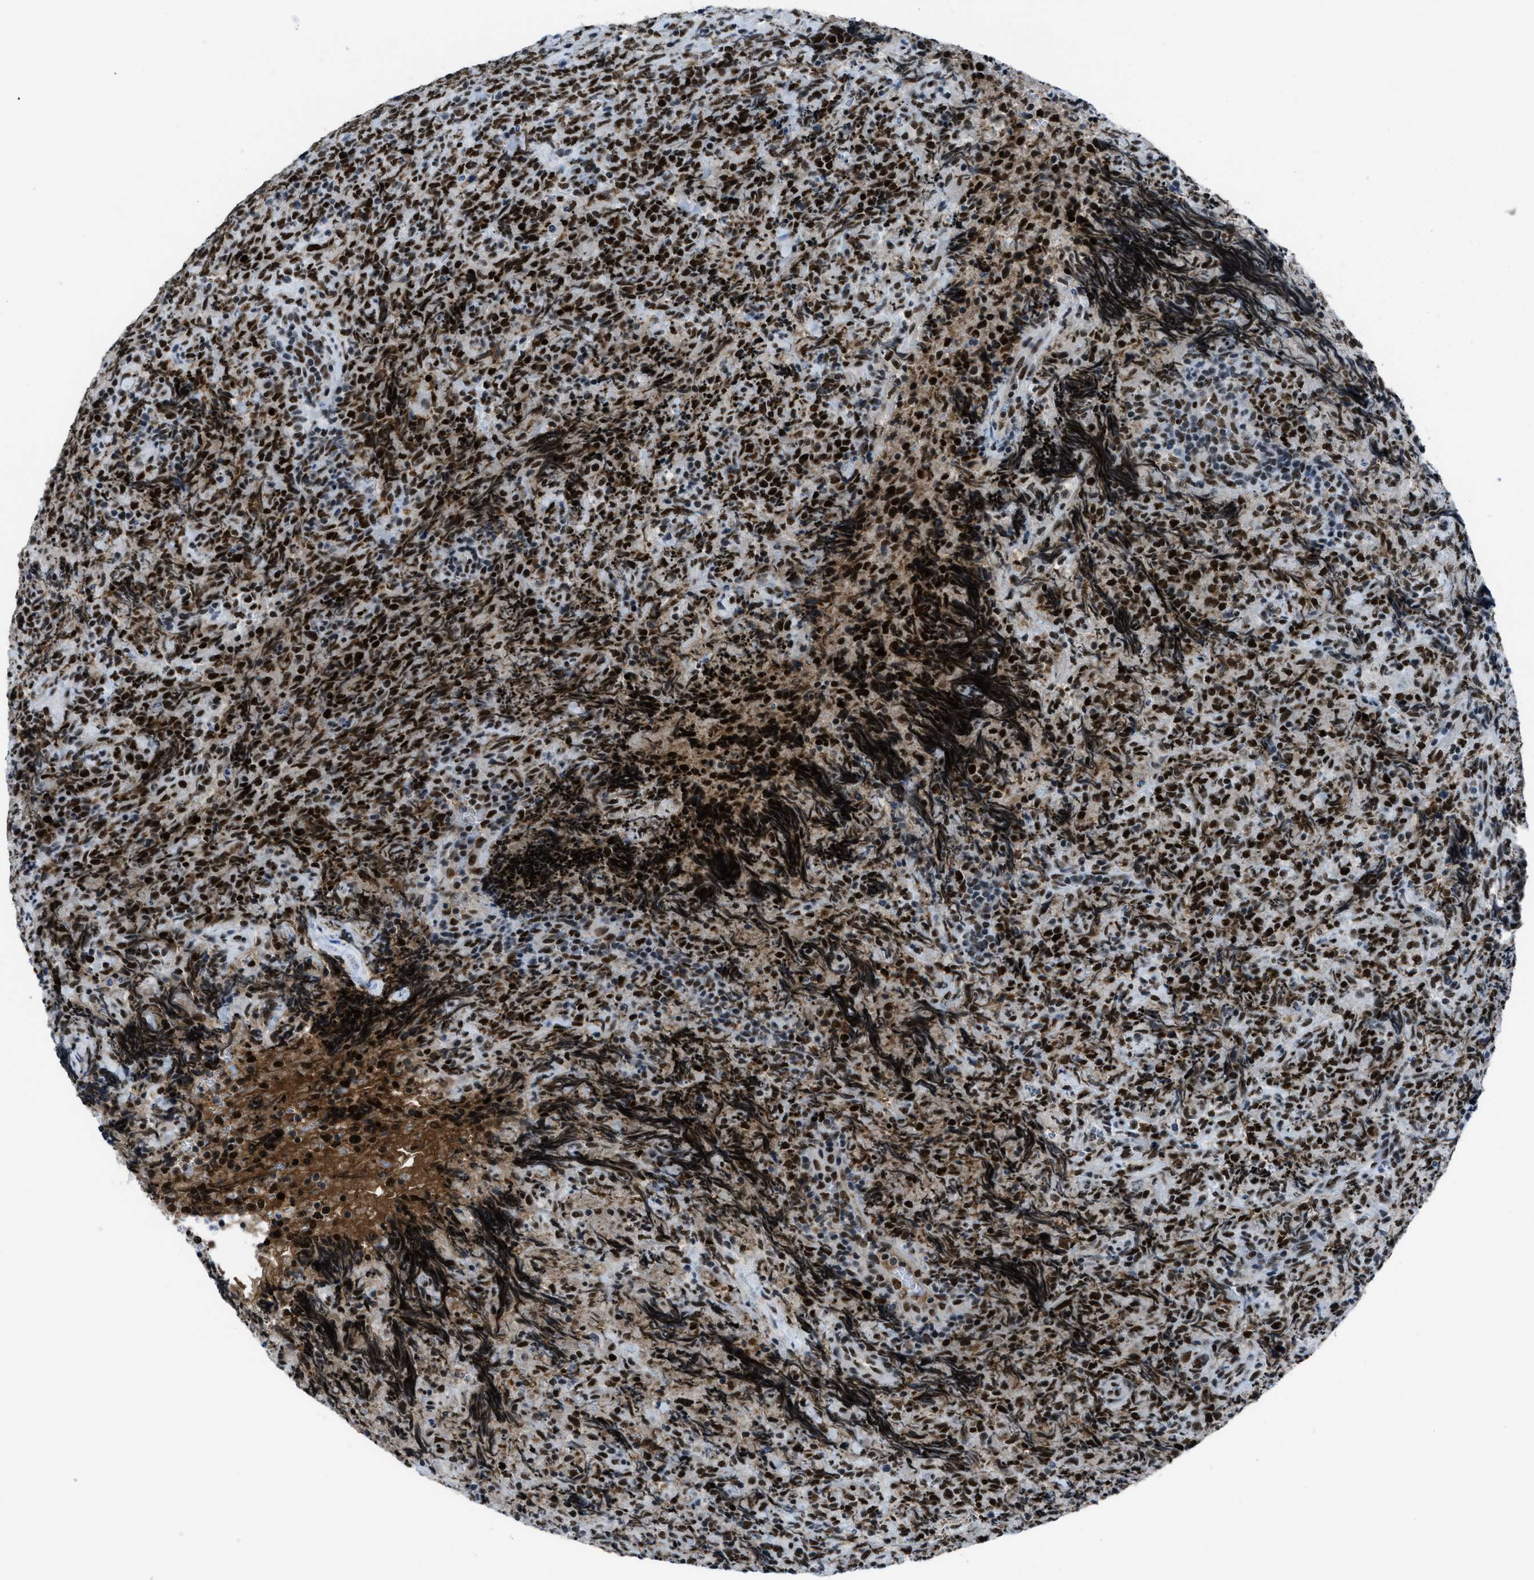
{"staining": {"intensity": "strong", "quantity": ">75%", "location": "nuclear"}, "tissue": "lymphoma", "cell_type": "Tumor cells", "image_type": "cancer", "snomed": [{"axis": "morphology", "description": "Malignant lymphoma, non-Hodgkin's type, High grade"}, {"axis": "topography", "description": "Tonsil"}], "caption": "High-grade malignant lymphoma, non-Hodgkin's type tissue reveals strong nuclear positivity in about >75% of tumor cells, visualized by immunohistochemistry.", "gene": "GATAD2B", "patient": {"sex": "female", "age": 36}}